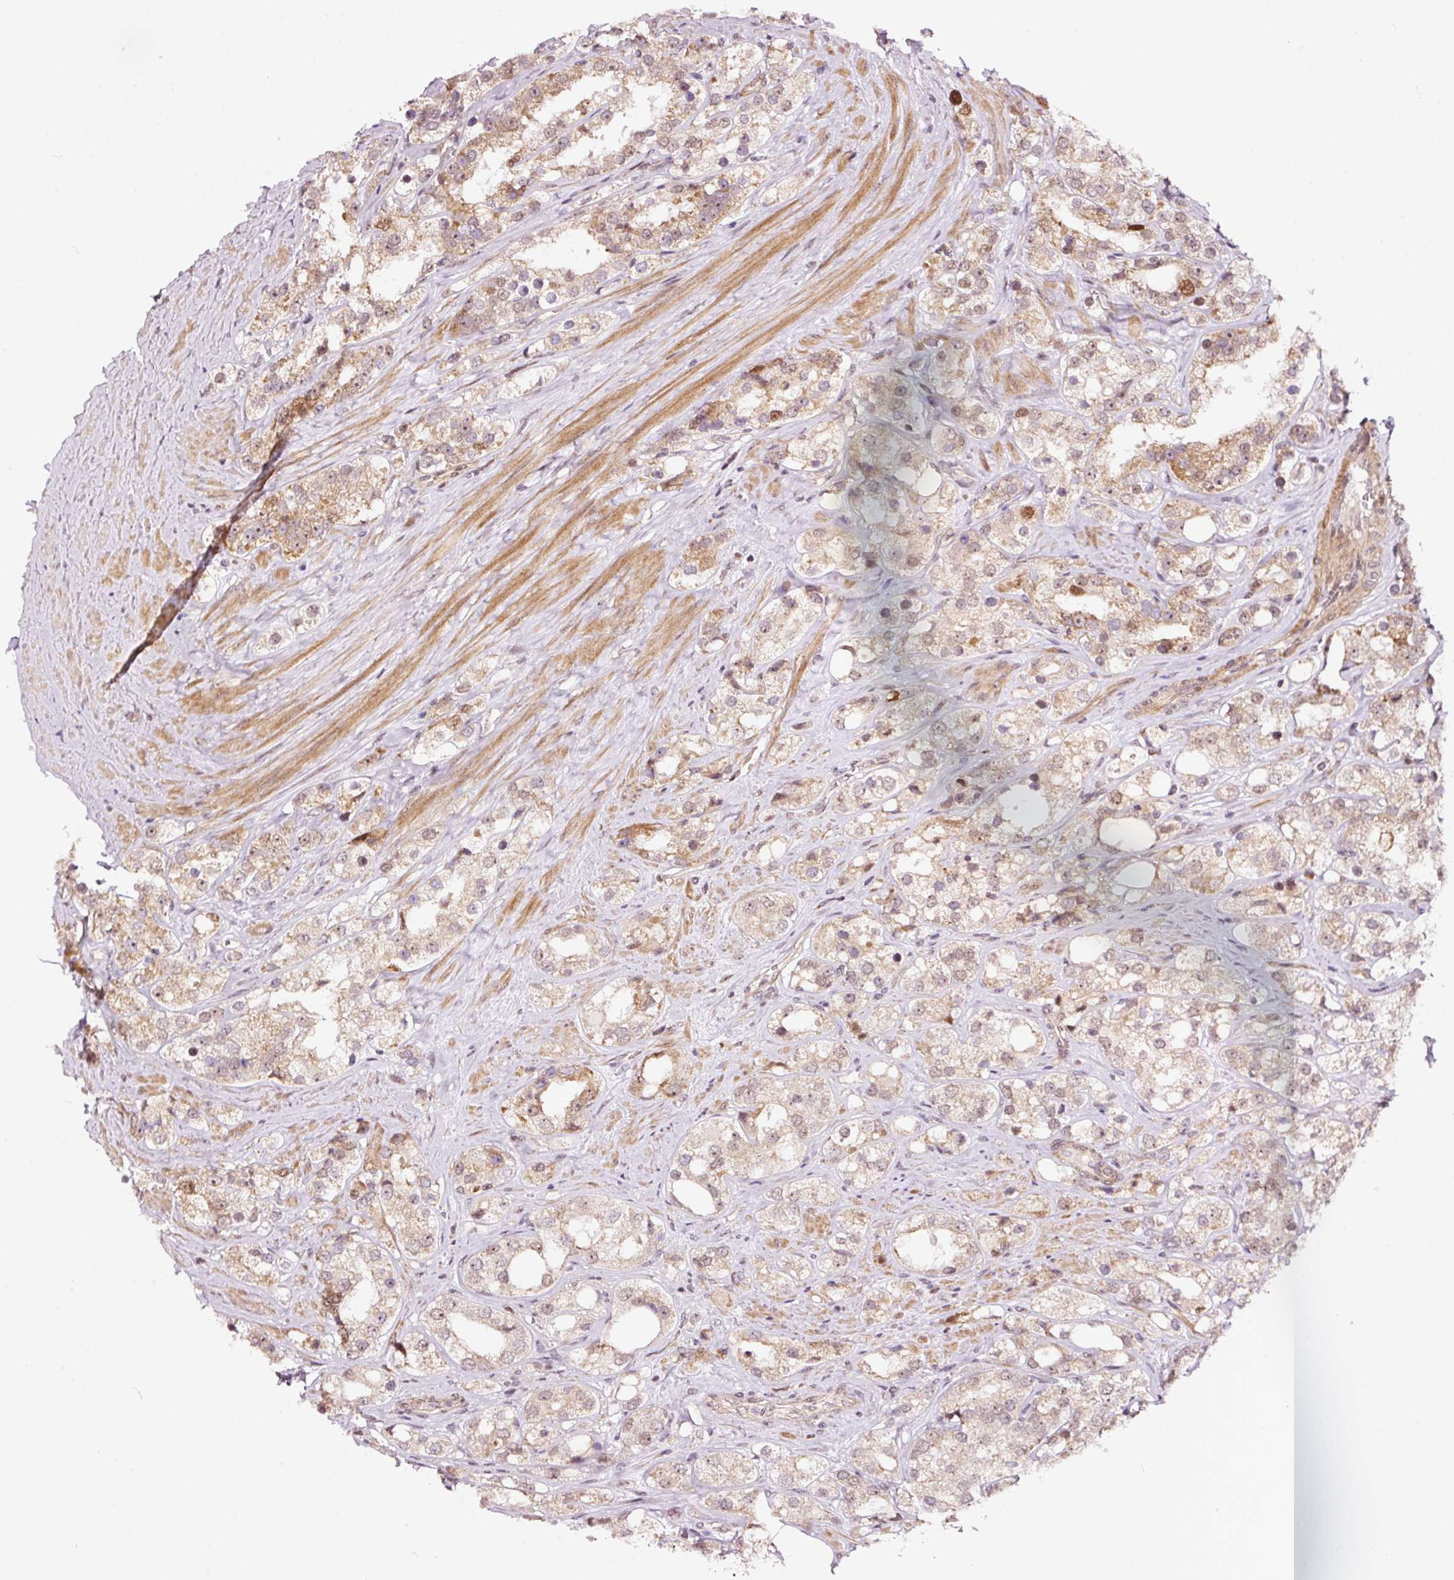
{"staining": {"intensity": "weak", "quantity": ">75%", "location": "cytoplasmic/membranous"}, "tissue": "prostate cancer", "cell_type": "Tumor cells", "image_type": "cancer", "snomed": [{"axis": "morphology", "description": "Adenocarcinoma, NOS"}, {"axis": "topography", "description": "Prostate"}], "caption": "This is an image of immunohistochemistry (IHC) staining of adenocarcinoma (prostate), which shows weak positivity in the cytoplasmic/membranous of tumor cells.", "gene": "RFC4", "patient": {"sex": "male", "age": 79}}